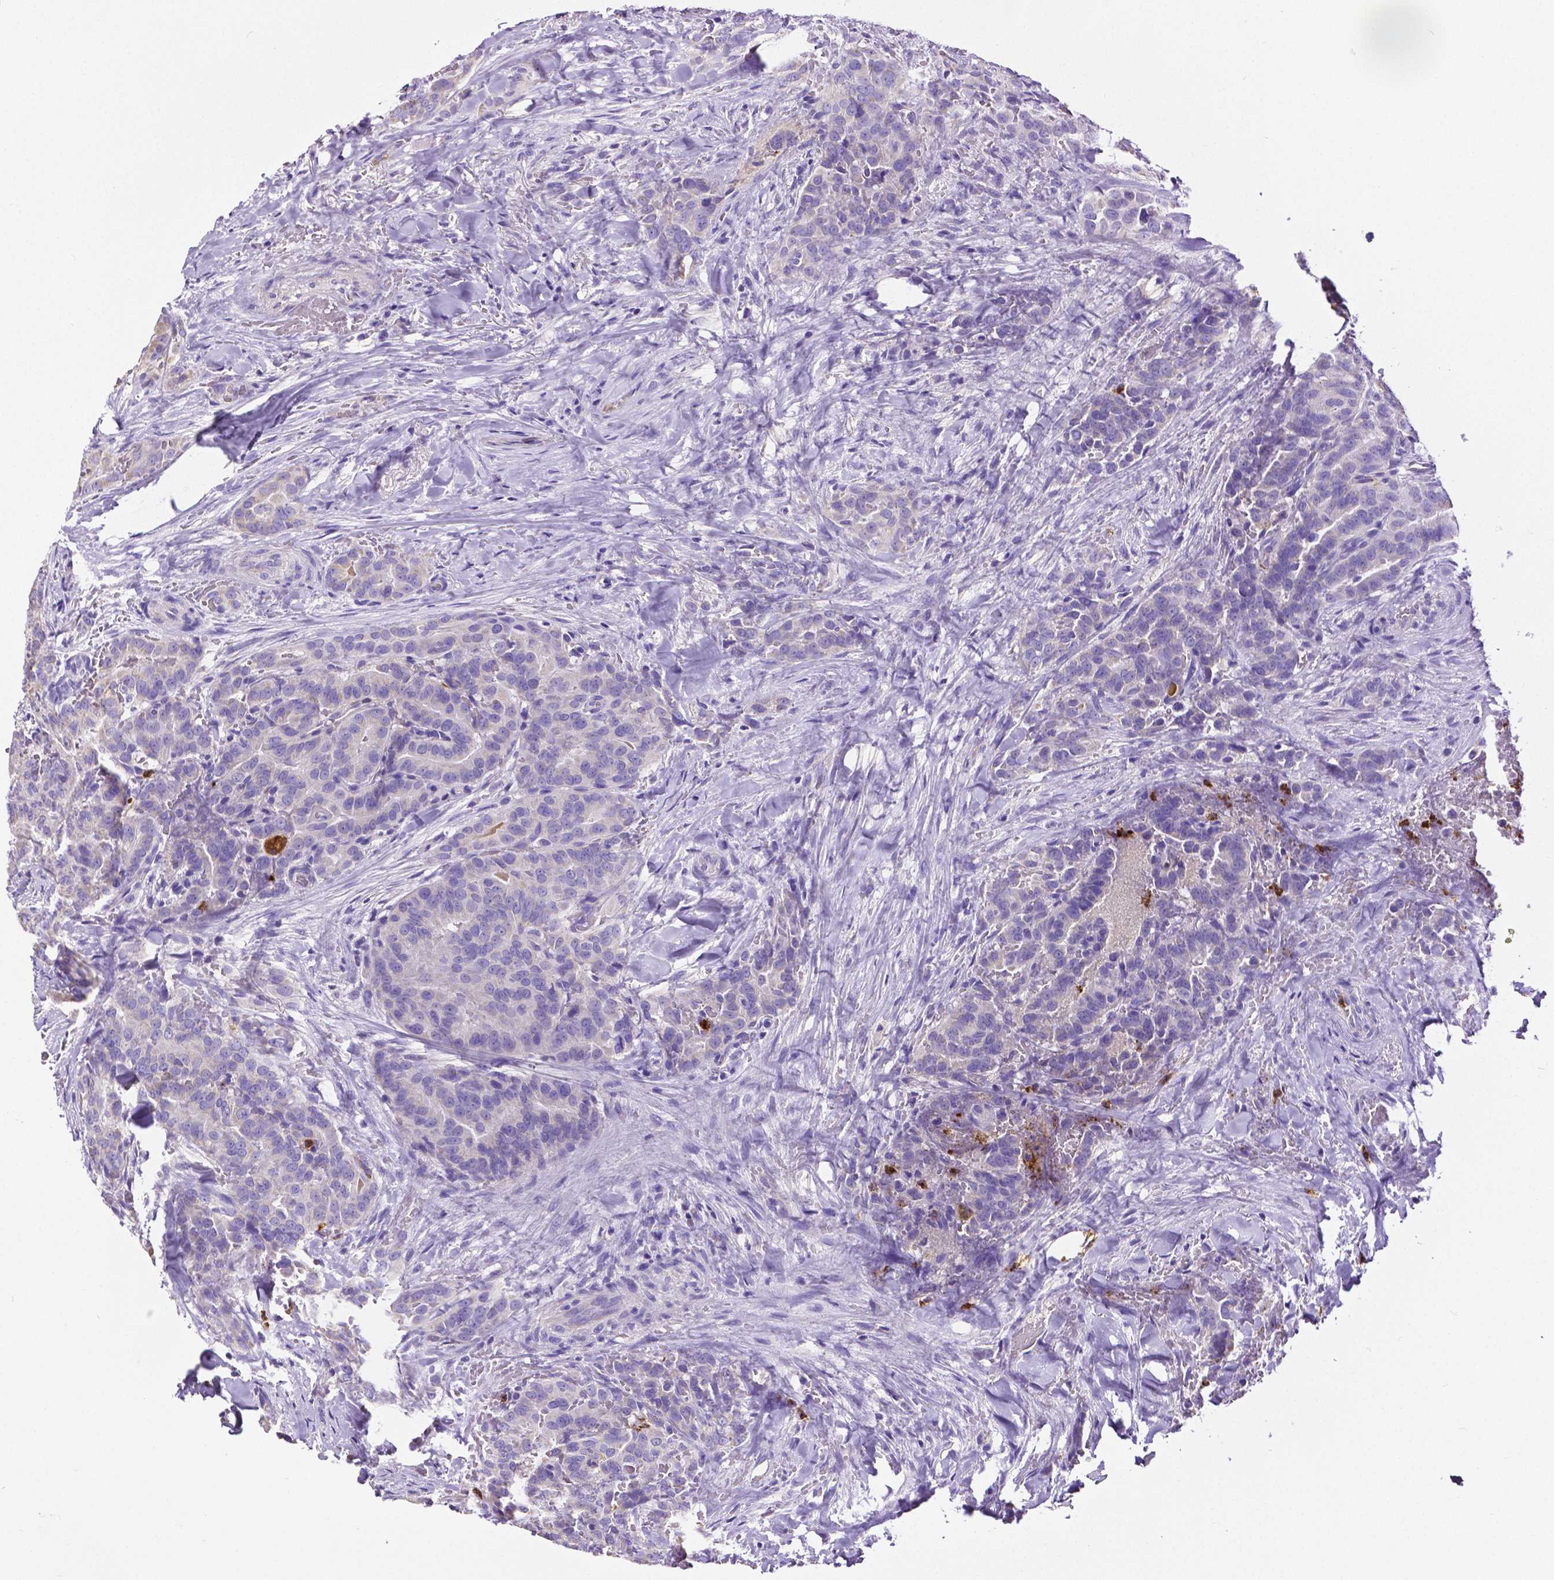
{"staining": {"intensity": "negative", "quantity": "none", "location": "none"}, "tissue": "thyroid cancer", "cell_type": "Tumor cells", "image_type": "cancer", "snomed": [{"axis": "morphology", "description": "Papillary adenocarcinoma, NOS"}, {"axis": "topography", "description": "Thyroid gland"}], "caption": "Tumor cells show no significant protein positivity in papillary adenocarcinoma (thyroid).", "gene": "MMP9", "patient": {"sex": "male", "age": 61}}